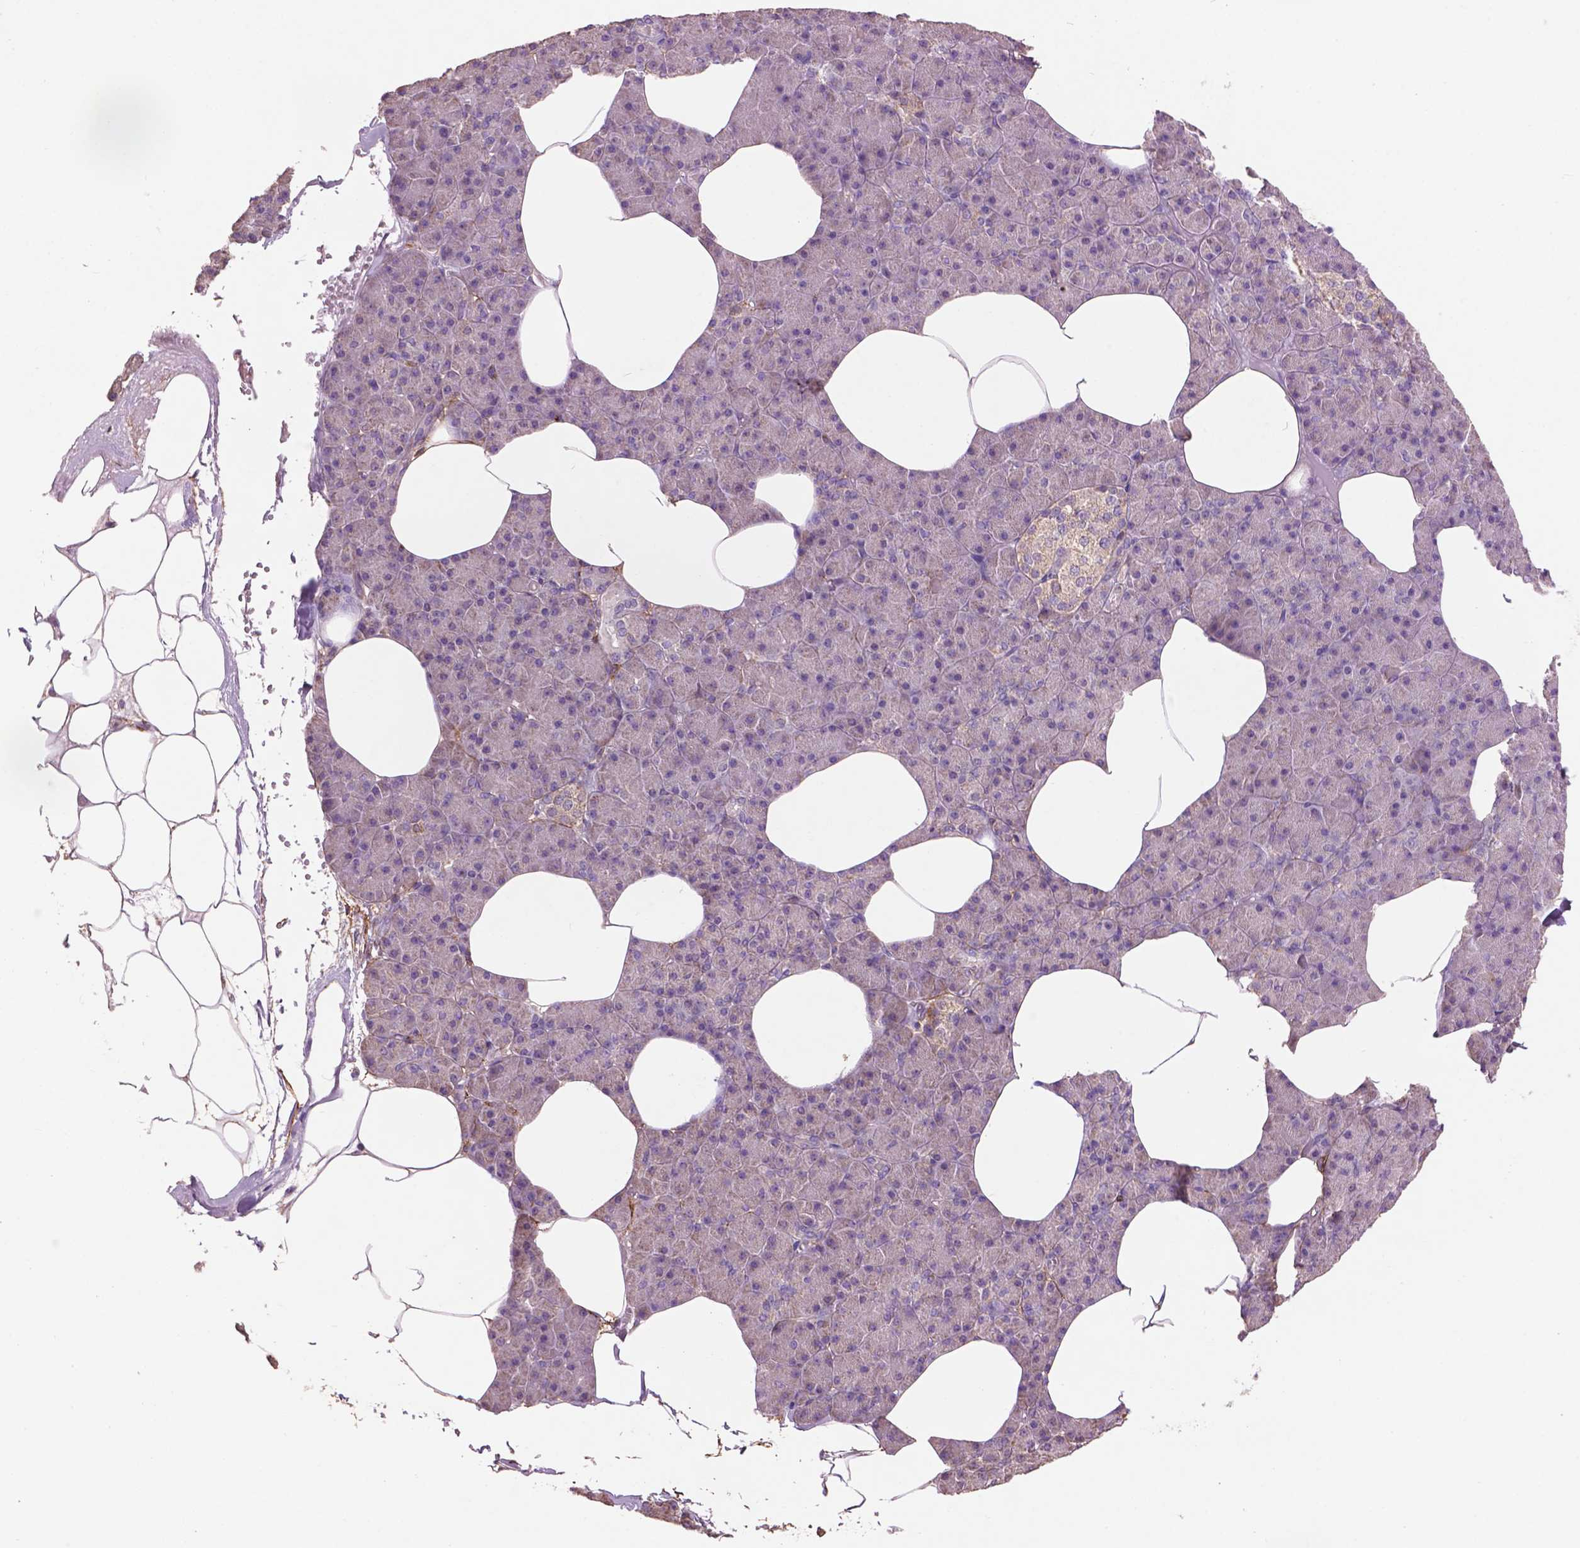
{"staining": {"intensity": "negative", "quantity": "none", "location": "none"}, "tissue": "pancreas", "cell_type": "Exocrine glandular cells", "image_type": "normal", "snomed": [{"axis": "morphology", "description": "Normal tissue, NOS"}, {"axis": "topography", "description": "Pancreas"}], "caption": "Immunohistochemistry of unremarkable human pancreas shows no positivity in exocrine glandular cells.", "gene": "LRRC3C", "patient": {"sex": "female", "age": 45}}